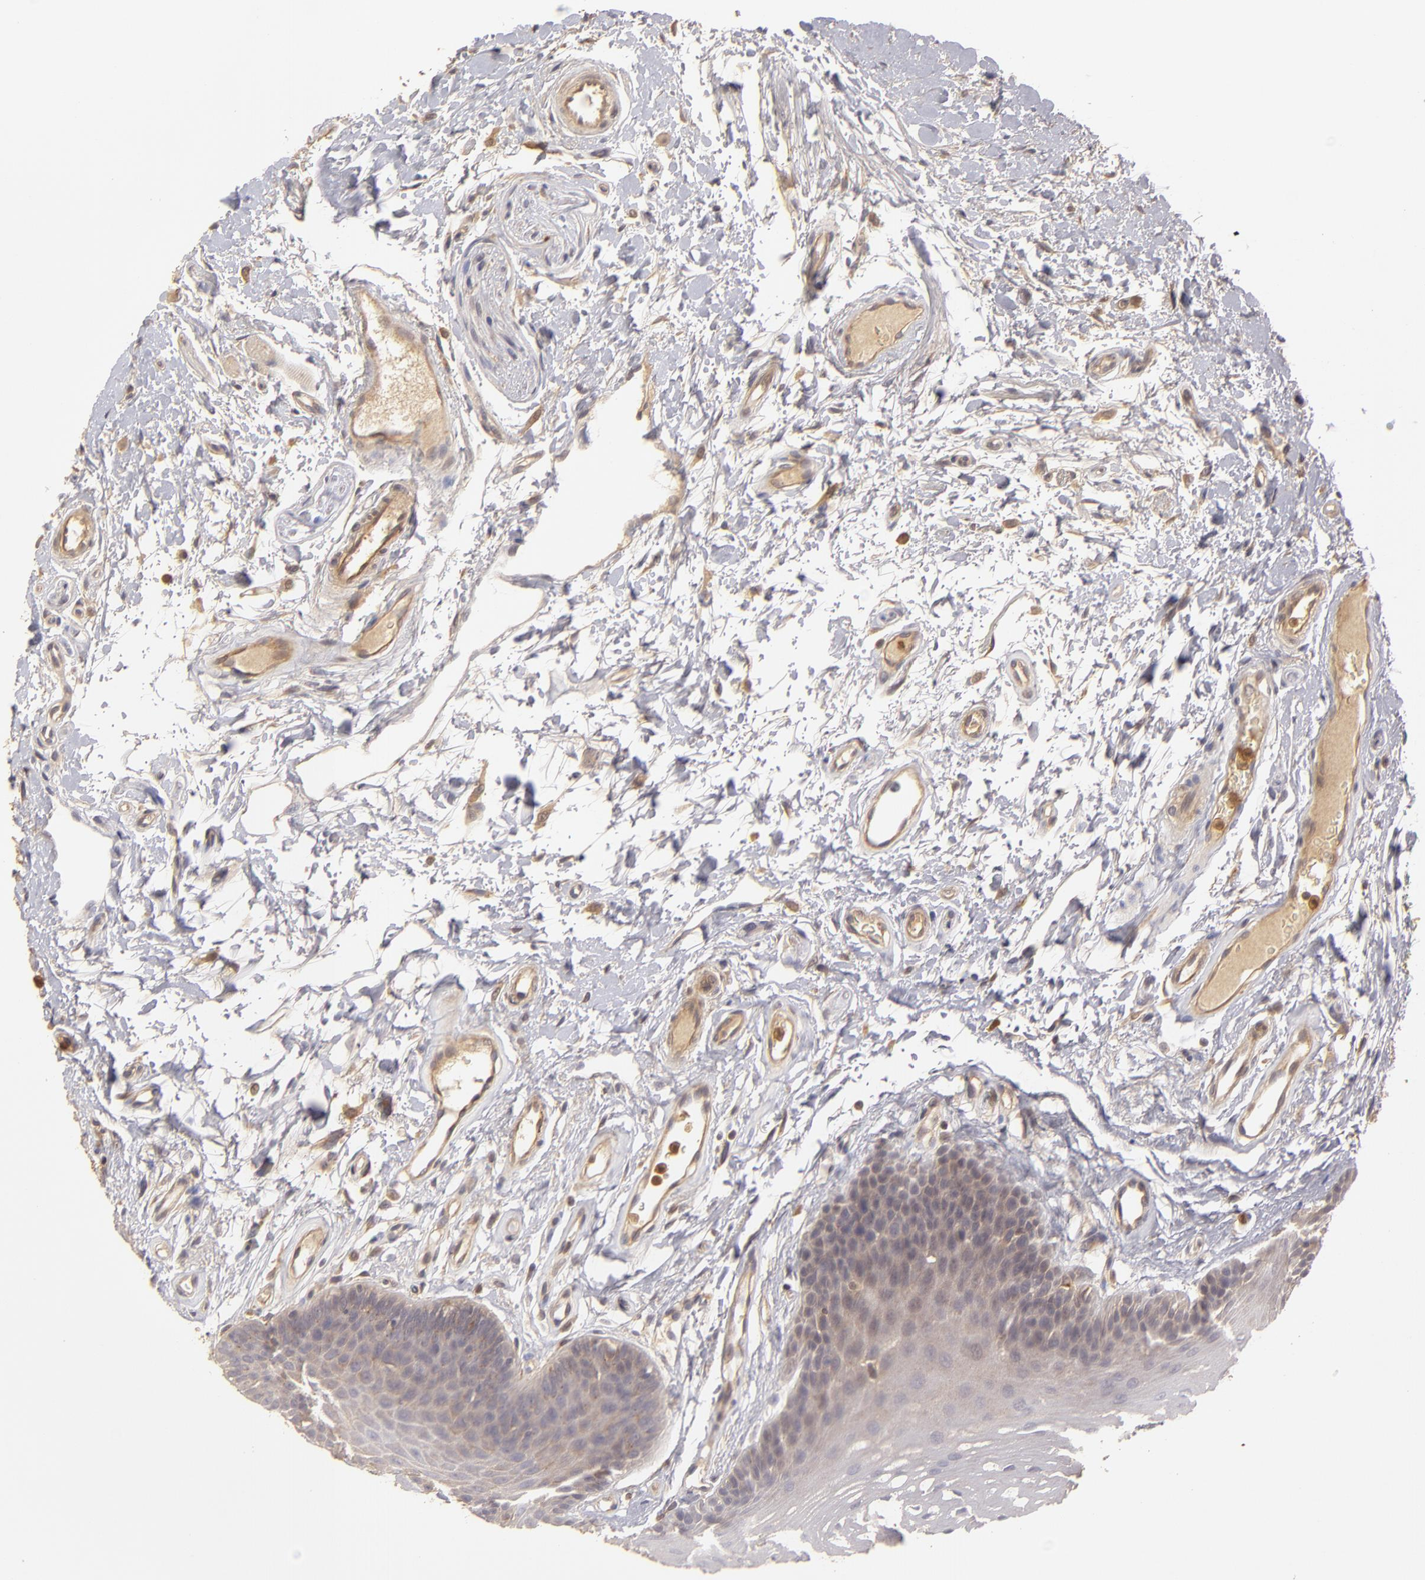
{"staining": {"intensity": "weak", "quantity": "<25%", "location": "cytoplasmic/membranous"}, "tissue": "oral mucosa", "cell_type": "Squamous epithelial cells", "image_type": "normal", "snomed": [{"axis": "morphology", "description": "Normal tissue, NOS"}, {"axis": "topography", "description": "Oral tissue"}], "caption": "IHC of benign oral mucosa shows no expression in squamous epithelial cells. (DAB immunohistochemistry (IHC) visualized using brightfield microscopy, high magnification).", "gene": "PRKCD", "patient": {"sex": "male", "age": 62}}